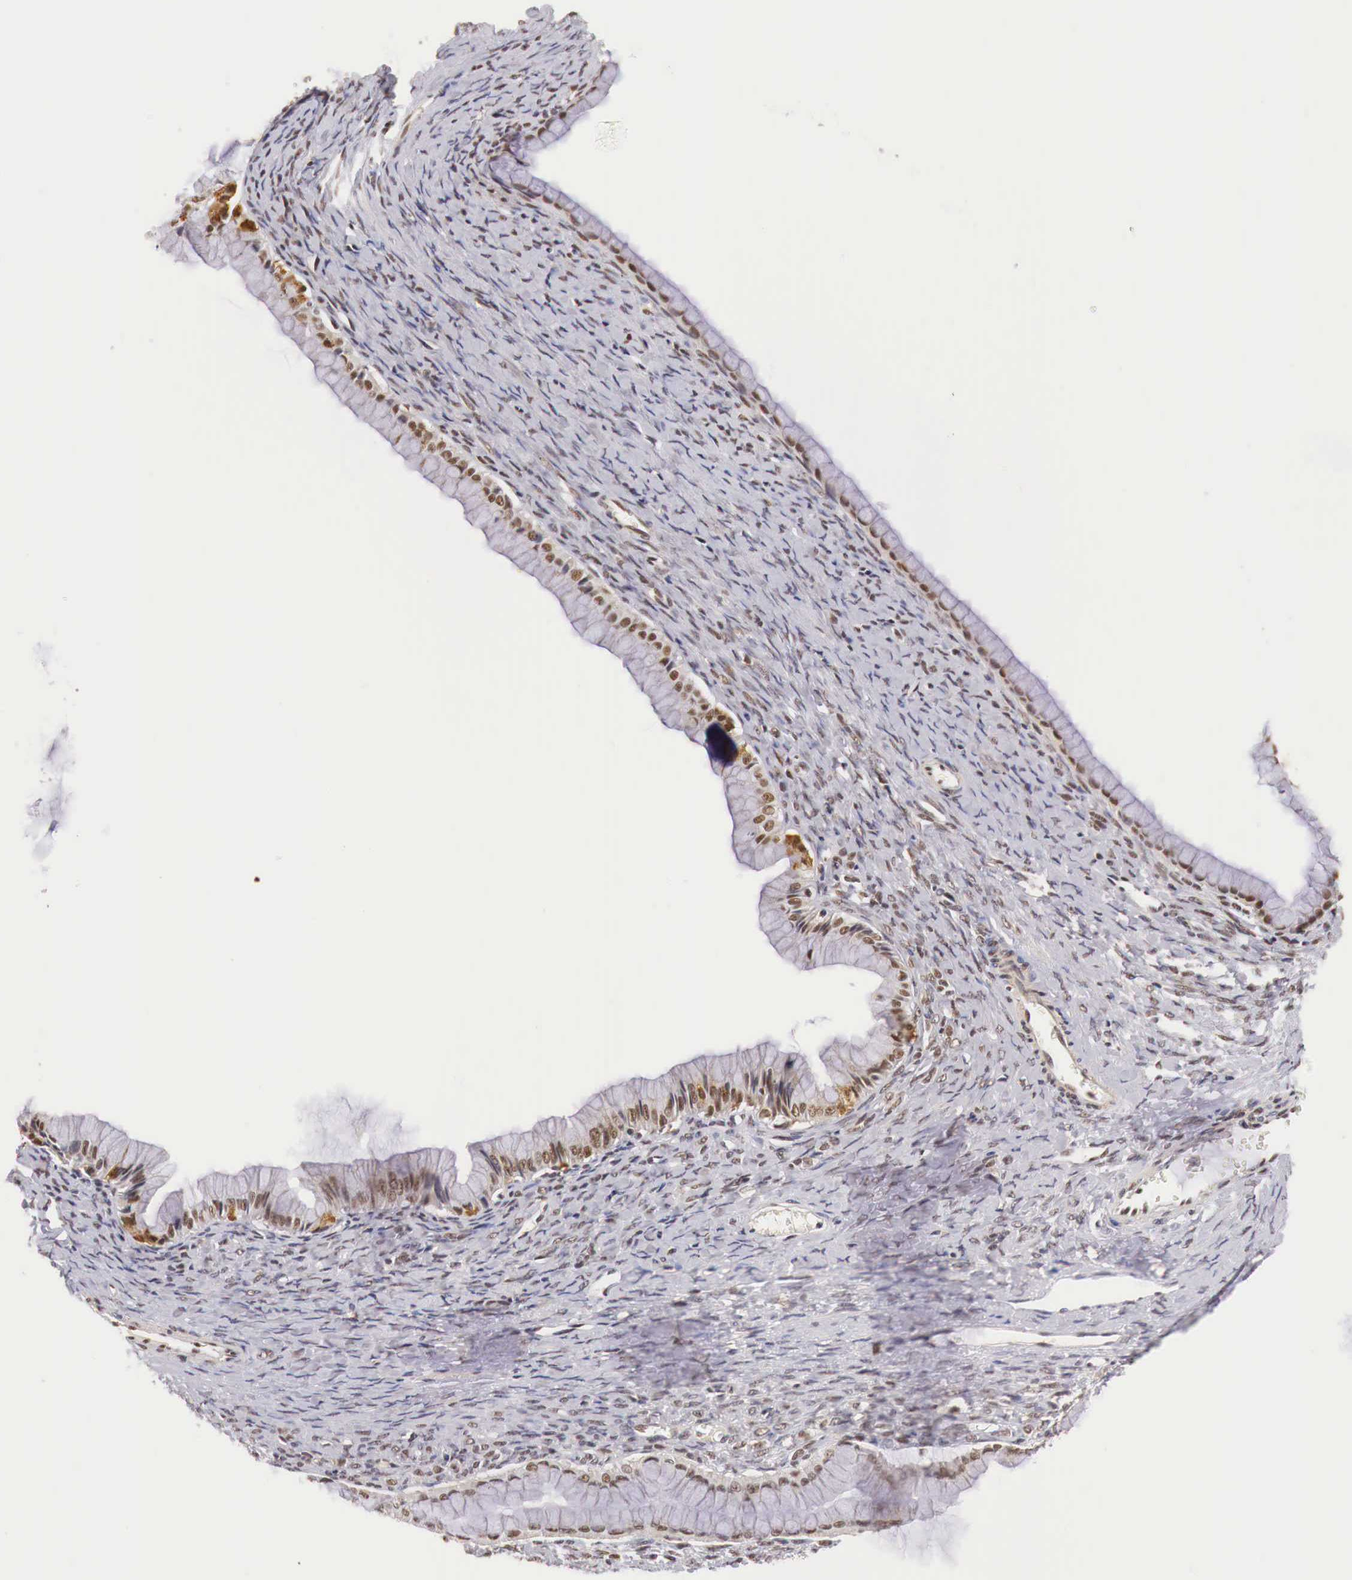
{"staining": {"intensity": "weak", "quantity": ">75%", "location": "nuclear"}, "tissue": "ovarian cancer", "cell_type": "Tumor cells", "image_type": "cancer", "snomed": [{"axis": "morphology", "description": "Cystadenocarcinoma, mucinous, NOS"}, {"axis": "topography", "description": "Ovary"}], "caption": "High-magnification brightfield microscopy of ovarian mucinous cystadenocarcinoma stained with DAB (brown) and counterstained with hematoxylin (blue). tumor cells exhibit weak nuclear staining is identified in about>75% of cells.", "gene": "GPKOW", "patient": {"sex": "female", "age": 25}}